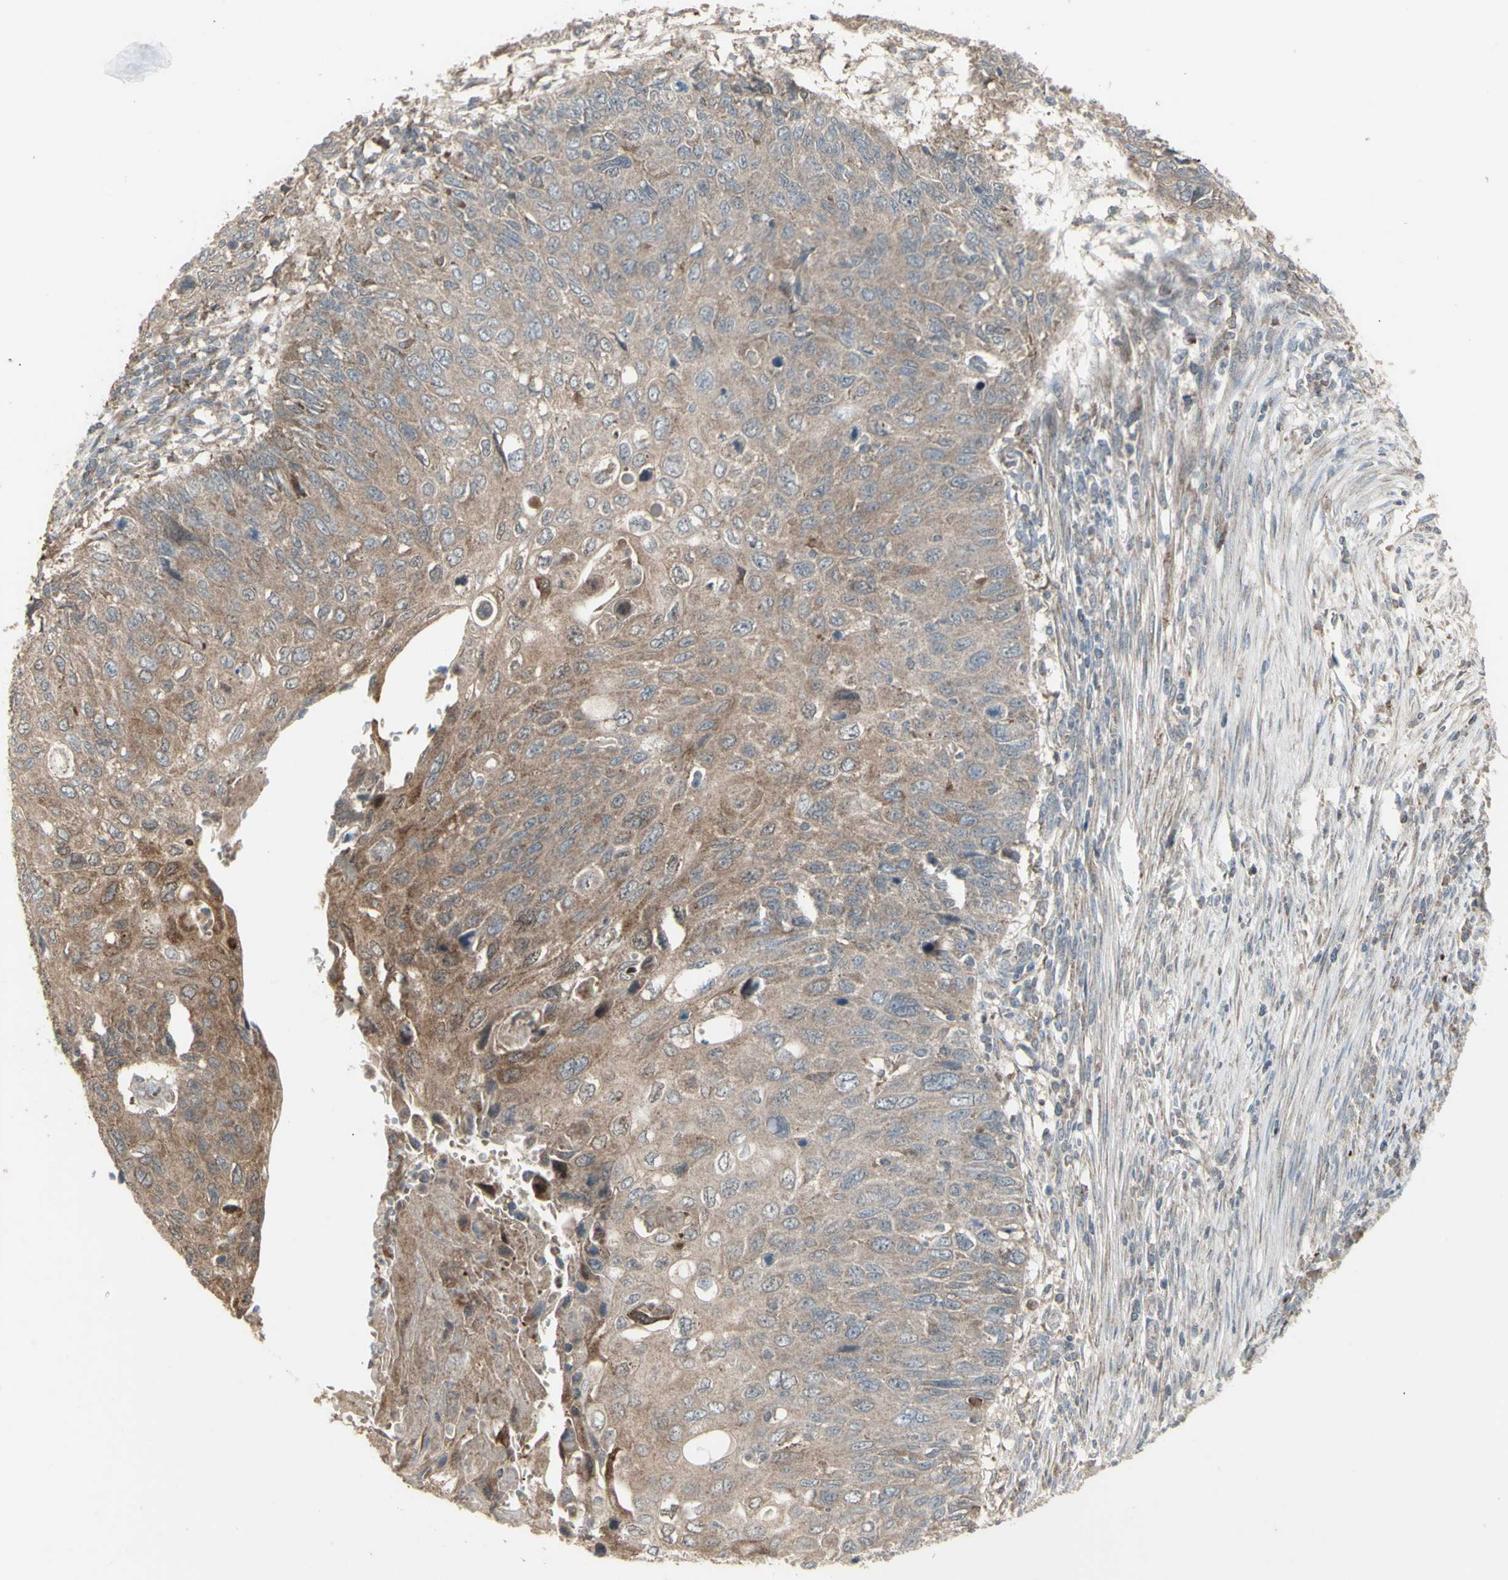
{"staining": {"intensity": "moderate", "quantity": ">75%", "location": "cytoplasmic/membranous"}, "tissue": "cervical cancer", "cell_type": "Tumor cells", "image_type": "cancer", "snomed": [{"axis": "morphology", "description": "Squamous cell carcinoma, NOS"}, {"axis": "topography", "description": "Cervix"}], "caption": "A histopathology image of cervical cancer (squamous cell carcinoma) stained for a protein displays moderate cytoplasmic/membranous brown staining in tumor cells. The protein is stained brown, and the nuclei are stained in blue (DAB IHC with brightfield microscopy, high magnification).", "gene": "RNASEL", "patient": {"sex": "female", "age": 70}}